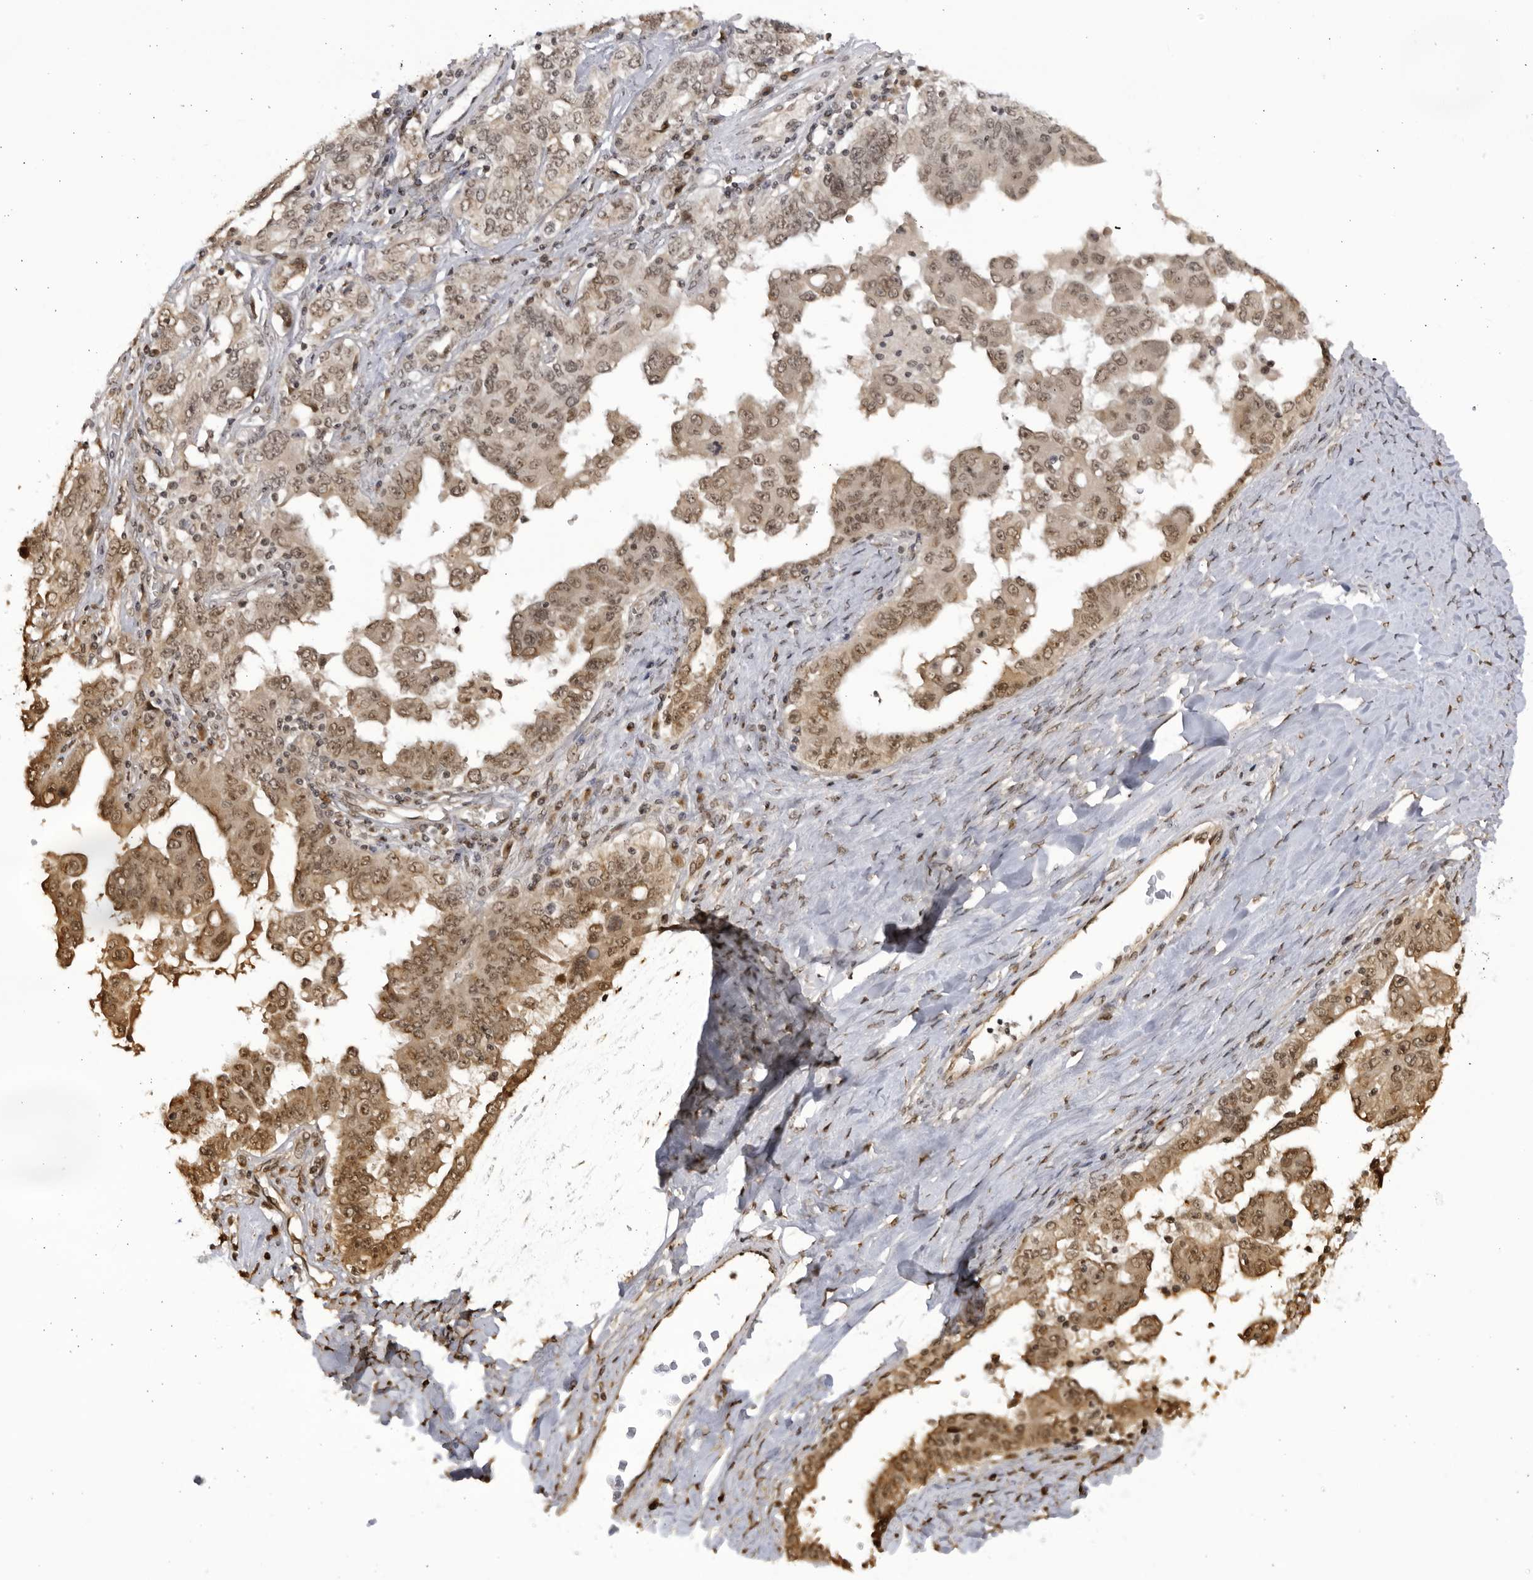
{"staining": {"intensity": "moderate", "quantity": ">75%", "location": "cytoplasmic/membranous,nuclear"}, "tissue": "ovarian cancer", "cell_type": "Tumor cells", "image_type": "cancer", "snomed": [{"axis": "morphology", "description": "Carcinoma, endometroid"}, {"axis": "topography", "description": "Ovary"}], "caption": "The micrograph exhibits immunohistochemical staining of ovarian cancer (endometroid carcinoma). There is moderate cytoplasmic/membranous and nuclear positivity is identified in approximately >75% of tumor cells.", "gene": "RASGEF1C", "patient": {"sex": "female", "age": 62}}